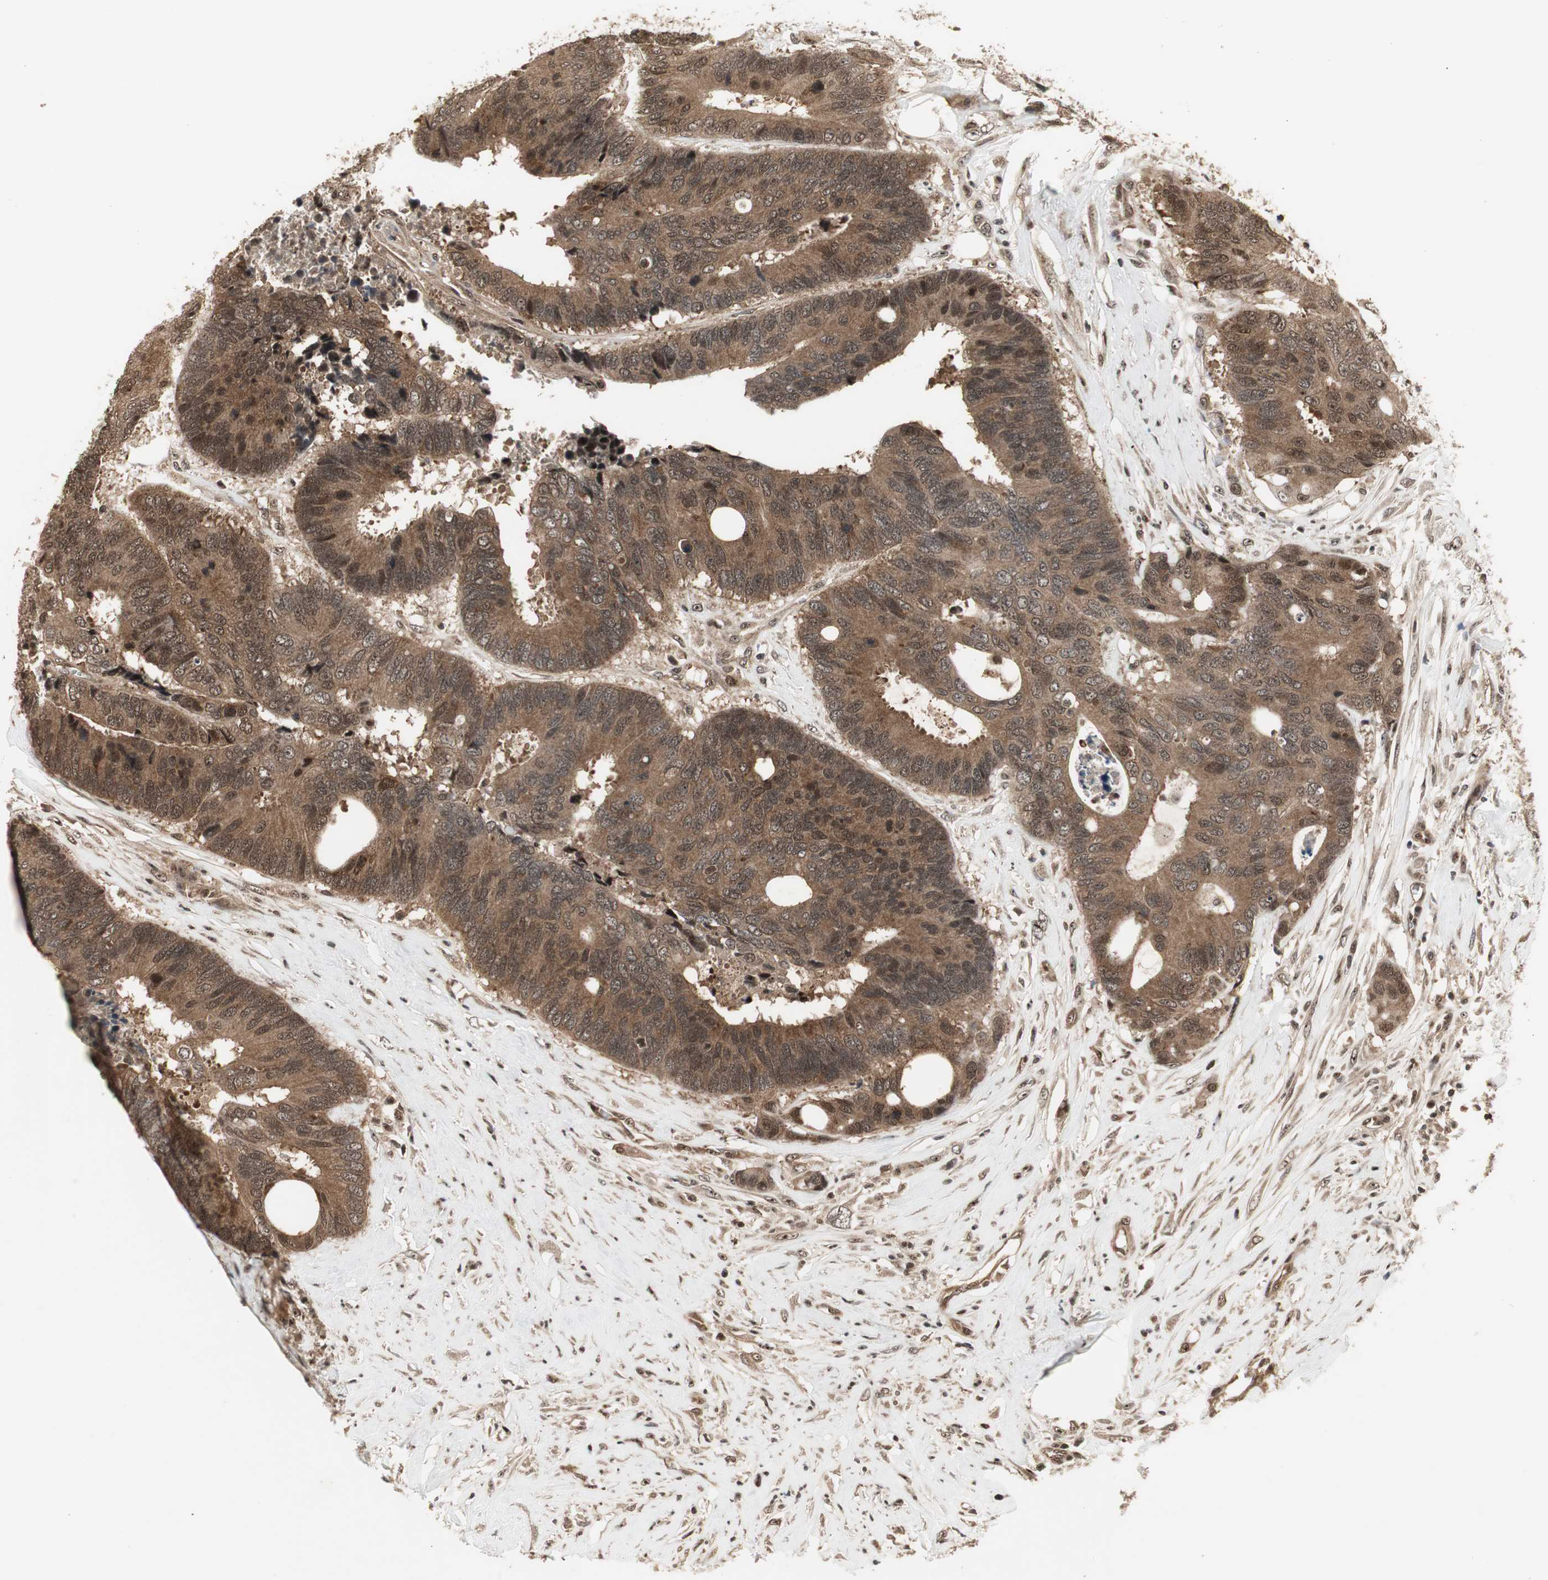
{"staining": {"intensity": "strong", "quantity": ">75%", "location": "cytoplasmic/membranous,nuclear"}, "tissue": "colorectal cancer", "cell_type": "Tumor cells", "image_type": "cancer", "snomed": [{"axis": "morphology", "description": "Adenocarcinoma, NOS"}, {"axis": "topography", "description": "Rectum"}], "caption": "A brown stain labels strong cytoplasmic/membranous and nuclear expression of a protein in human colorectal cancer (adenocarcinoma) tumor cells.", "gene": "CSNK2B", "patient": {"sex": "male", "age": 55}}